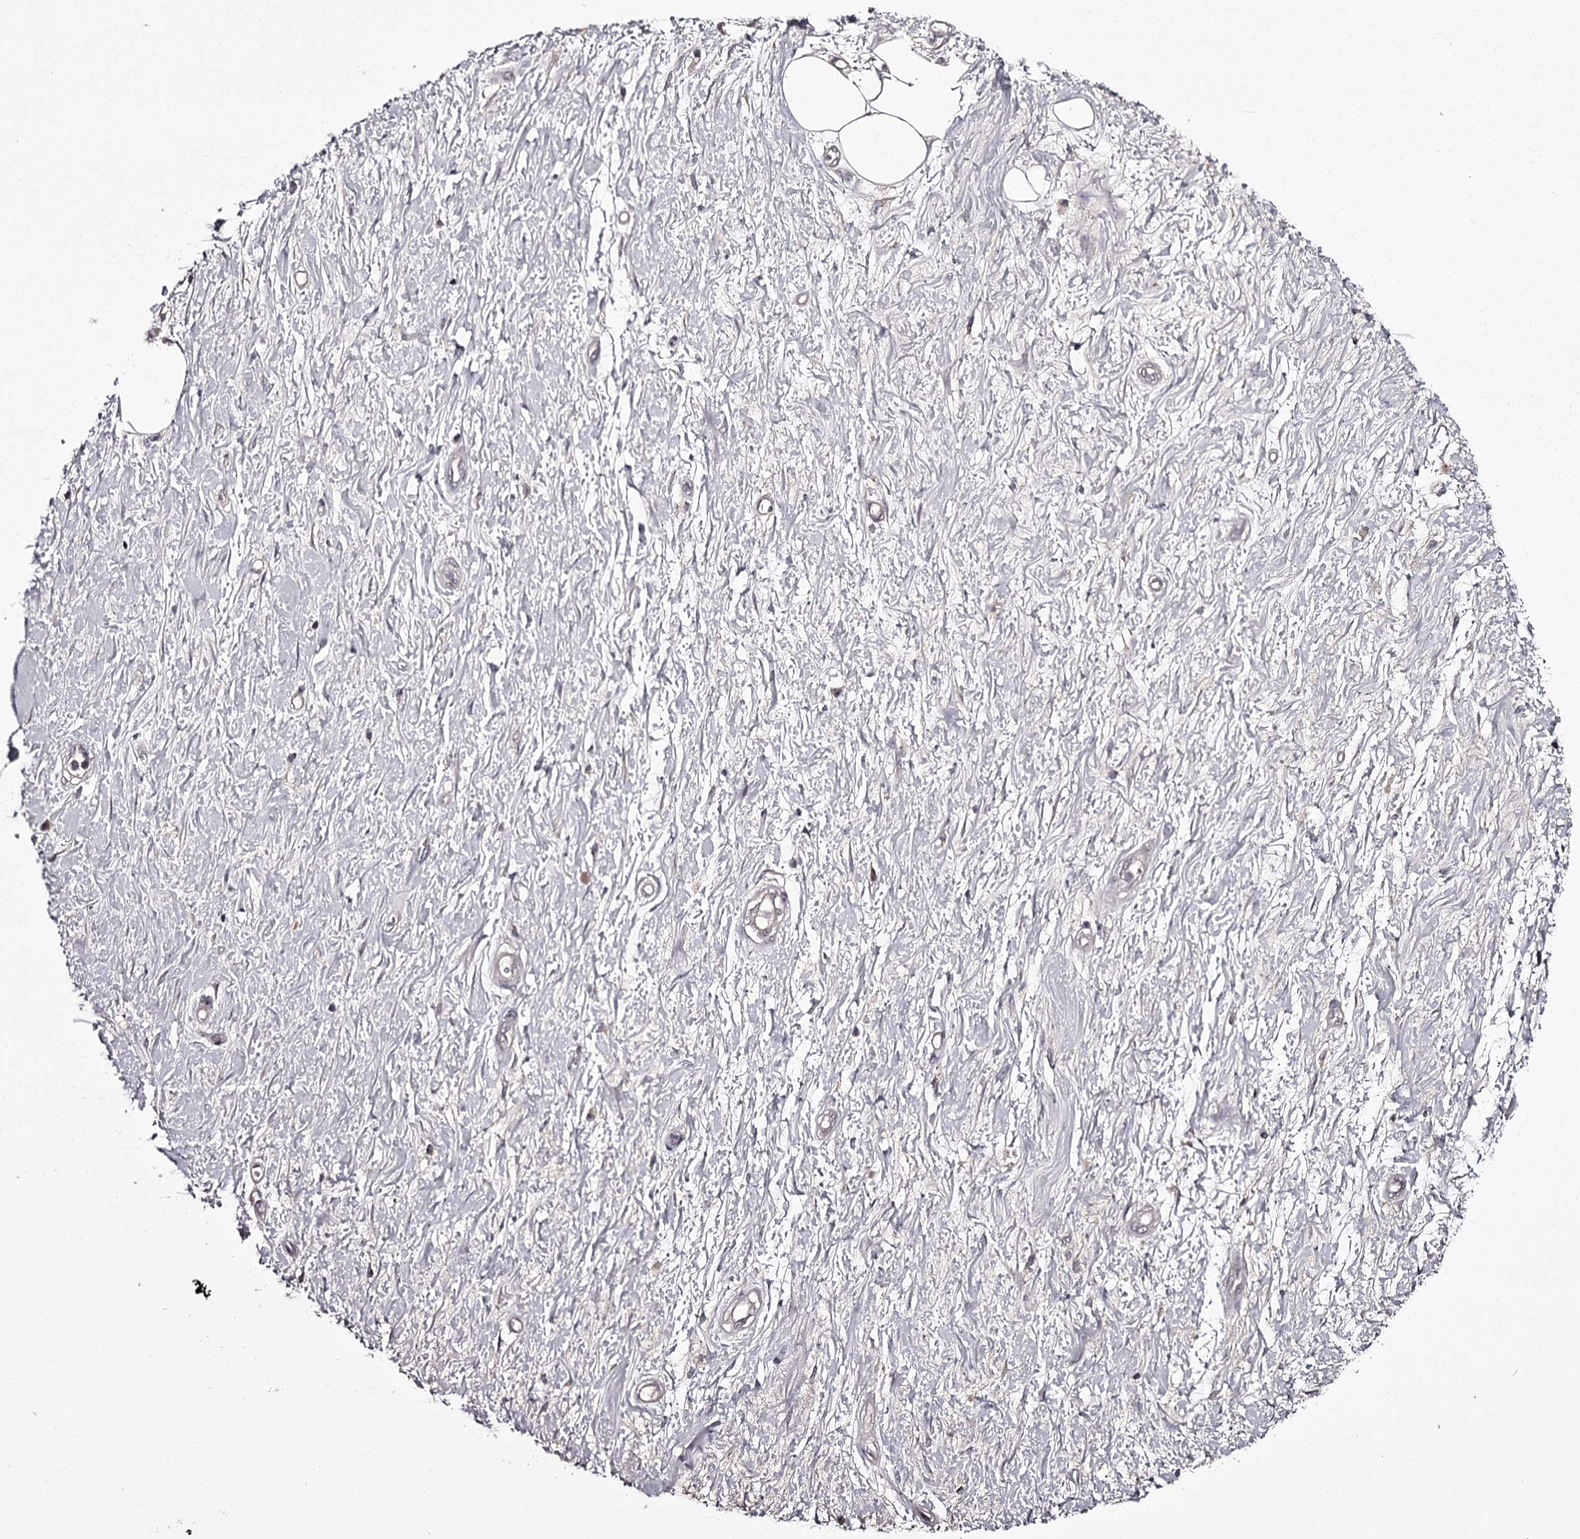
{"staining": {"intensity": "negative", "quantity": "none", "location": "none"}, "tissue": "adipose tissue", "cell_type": "Adipocytes", "image_type": "normal", "snomed": [{"axis": "morphology", "description": "Normal tissue, NOS"}, {"axis": "morphology", "description": "Adenocarcinoma, NOS"}, {"axis": "topography", "description": "Pancreas"}, {"axis": "topography", "description": "Peripheral nerve tissue"}], "caption": "IHC micrograph of benign adipose tissue: adipose tissue stained with DAB (3,3'-diaminobenzidine) shows no significant protein positivity in adipocytes.", "gene": "PRM2", "patient": {"sex": "male", "age": 59}}